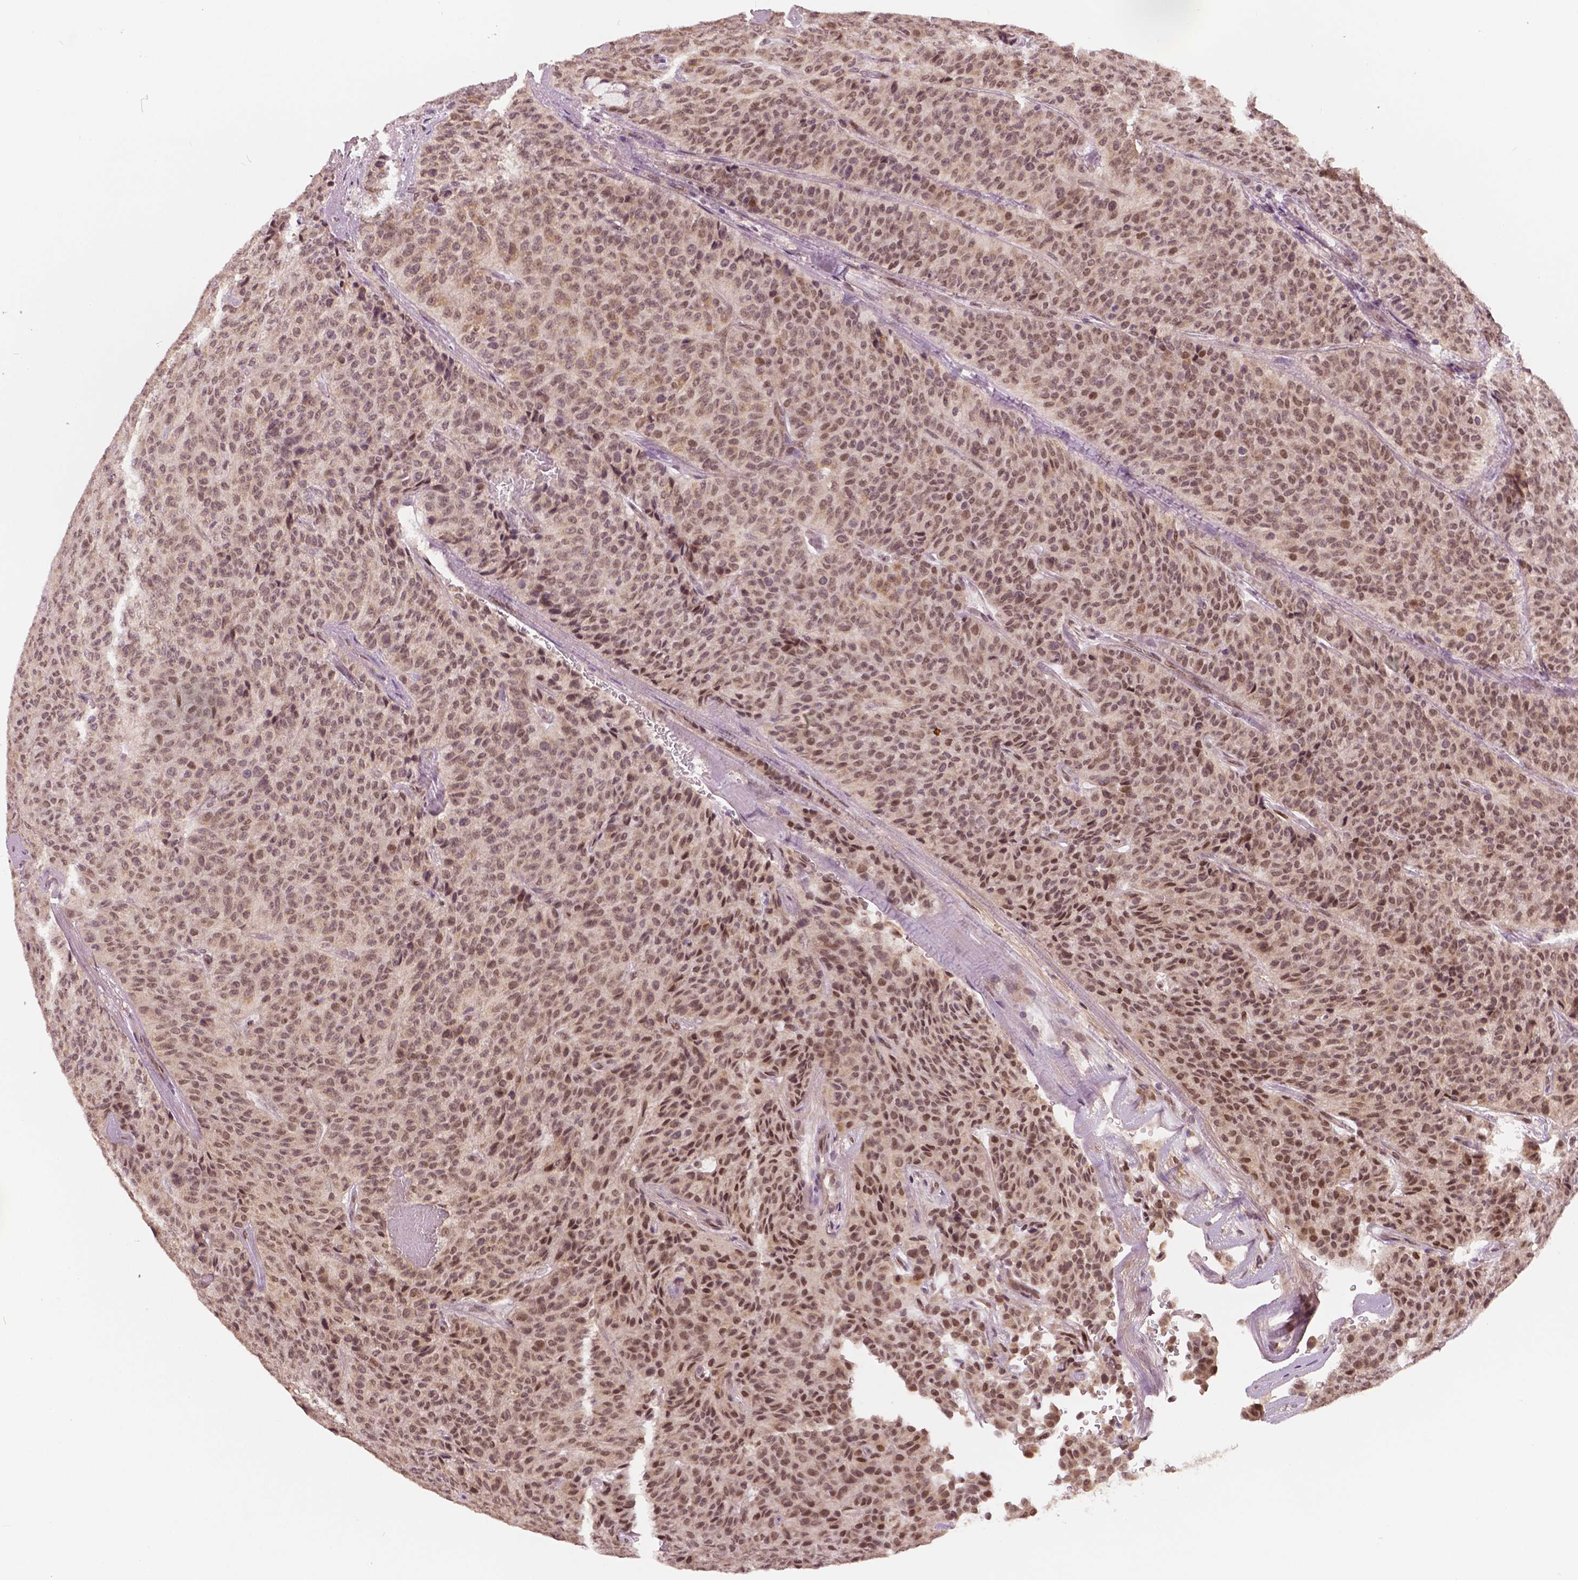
{"staining": {"intensity": "weak", "quantity": "25%-75%", "location": "nuclear"}, "tissue": "carcinoid", "cell_type": "Tumor cells", "image_type": "cancer", "snomed": [{"axis": "morphology", "description": "Carcinoid, malignant, NOS"}, {"axis": "topography", "description": "Lung"}], "caption": "IHC micrograph of carcinoid stained for a protein (brown), which exhibits low levels of weak nuclear staining in approximately 25%-75% of tumor cells.", "gene": "HMBOX1", "patient": {"sex": "male", "age": 71}}